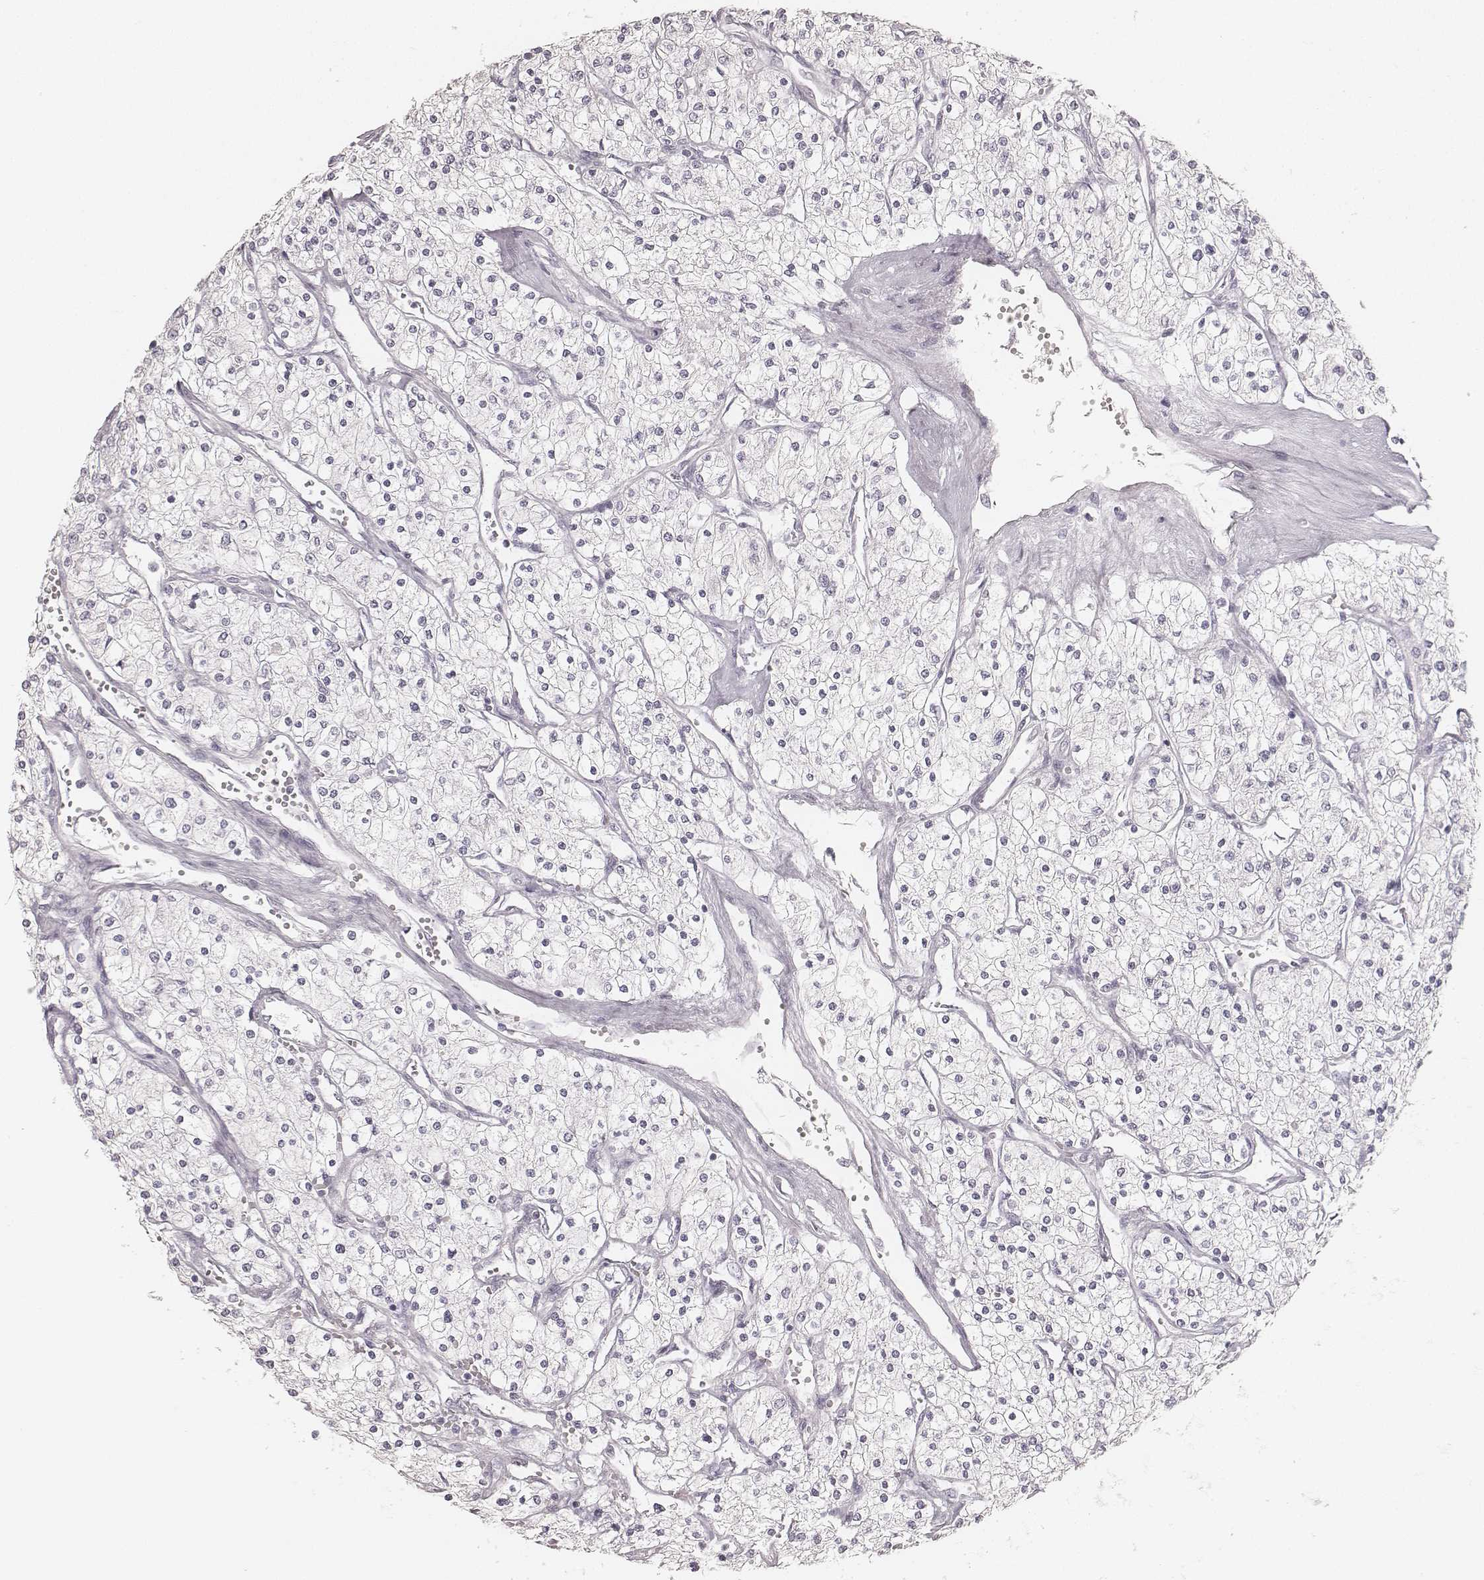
{"staining": {"intensity": "negative", "quantity": "none", "location": "none"}, "tissue": "renal cancer", "cell_type": "Tumor cells", "image_type": "cancer", "snomed": [{"axis": "morphology", "description": "Adenocarcinoma, NOS"}, {"axis": "topography", "description": "Kidney"}], "caption": "IHC micrograph of adenocarcinoma (renal) stained for a protein (brown), which shows no expression in tumor cells. Nuclei are stained in blue.", "gene": "KRT31", "patient": {"sex": "male", "age": 80}}